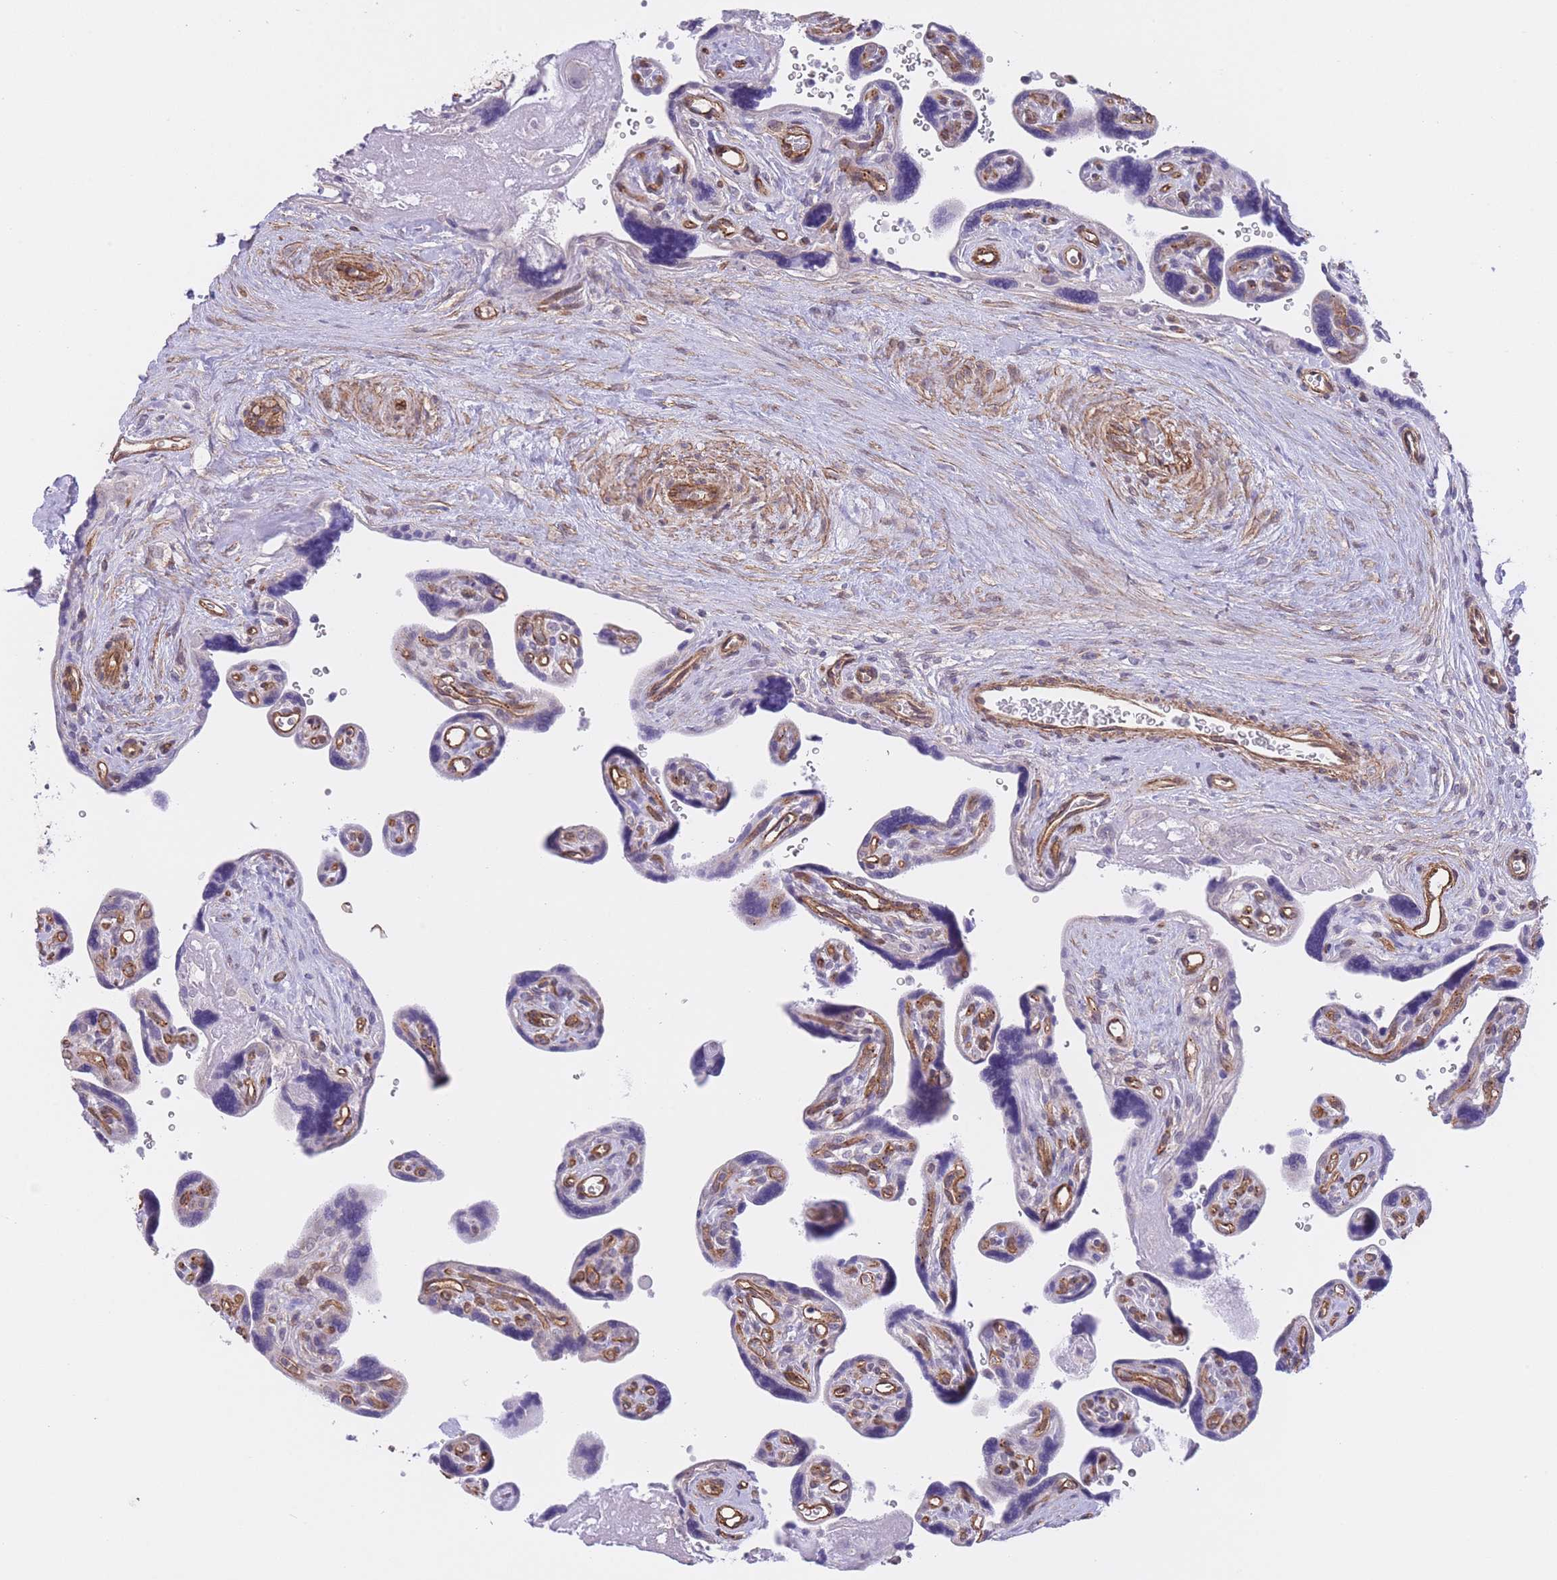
{"staining": {"intensity": "weak", "quantity": "<25%", "location": "cytoplasmic/membranous"}, "tissue": "placenta", "cell_type": "Decidual cells", "image_type": "normal", "snomed": [{"axis": "morphology", "description": "Normal tissue, NOS"}, {"axis": "topography", "description": "Placenta"}], "caption": "Immunohistochemistry (IHC) histopathology image of normal placenta stained for a protein (brown), which exhibits no staining in decidual cells. (DAB (3,3'-diaminobenzidine) immunohistochemistry (IHC) with hematoxylin counter stain).", "gene": "QTRT1", "patient": {"sex": "female", "age": 39}}